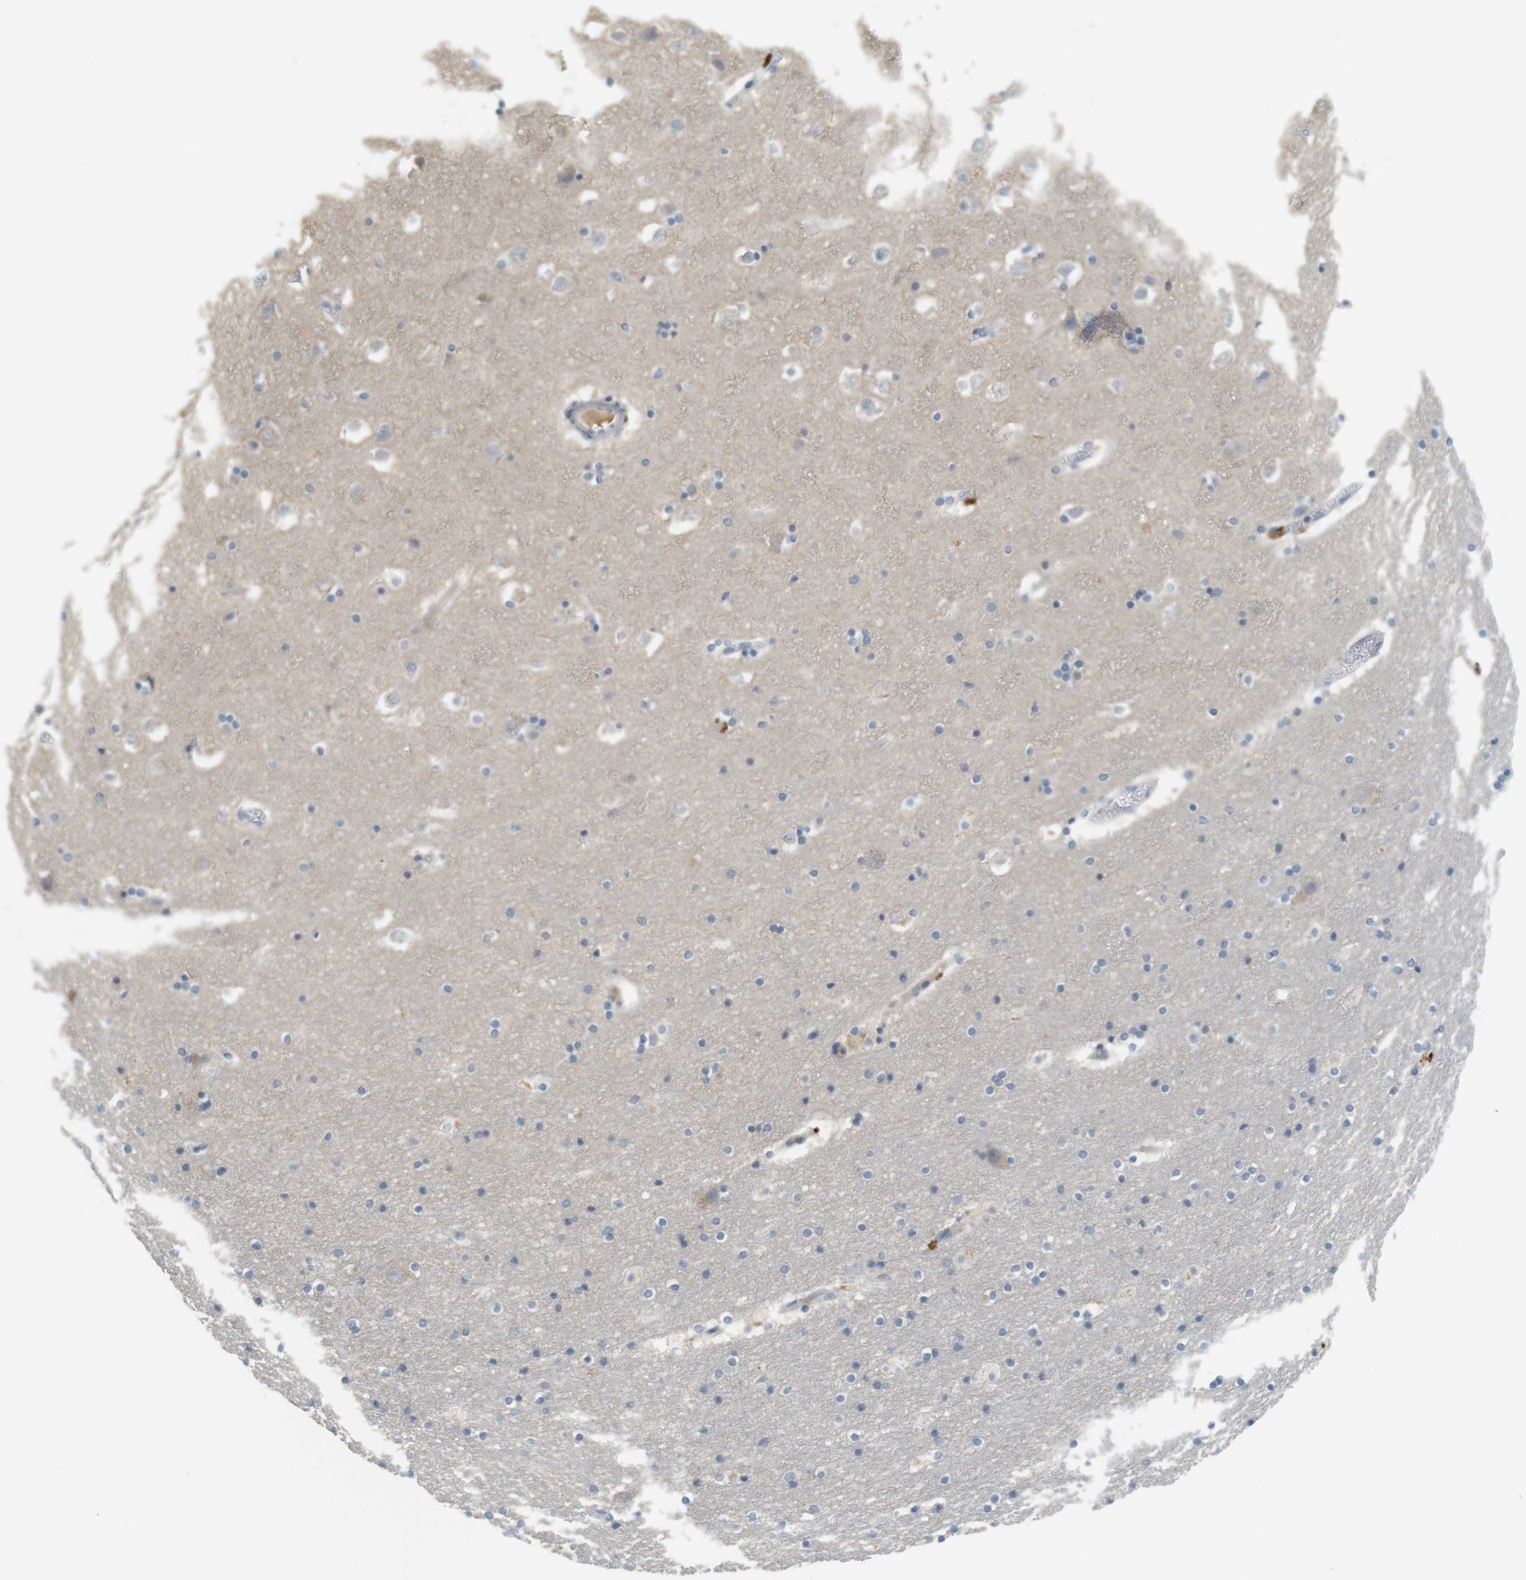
{"staining": {"intensity": "negative", "quantity": "none", "location": "none"}, "tissue": "hippocampus", "cell_type": "Glial cells", "image_type": "normal", "snomed": [{"axis": "morphology", "description": "Normal tissue, NOS"}, {"axis": "topography", "description": "Hippocampus"}], "caption": "The micrograph reveals no staining of glial cells in normal hippocampus.", "gene": "CREB3L2", "patient": {"sex": "male", "age": 45}}